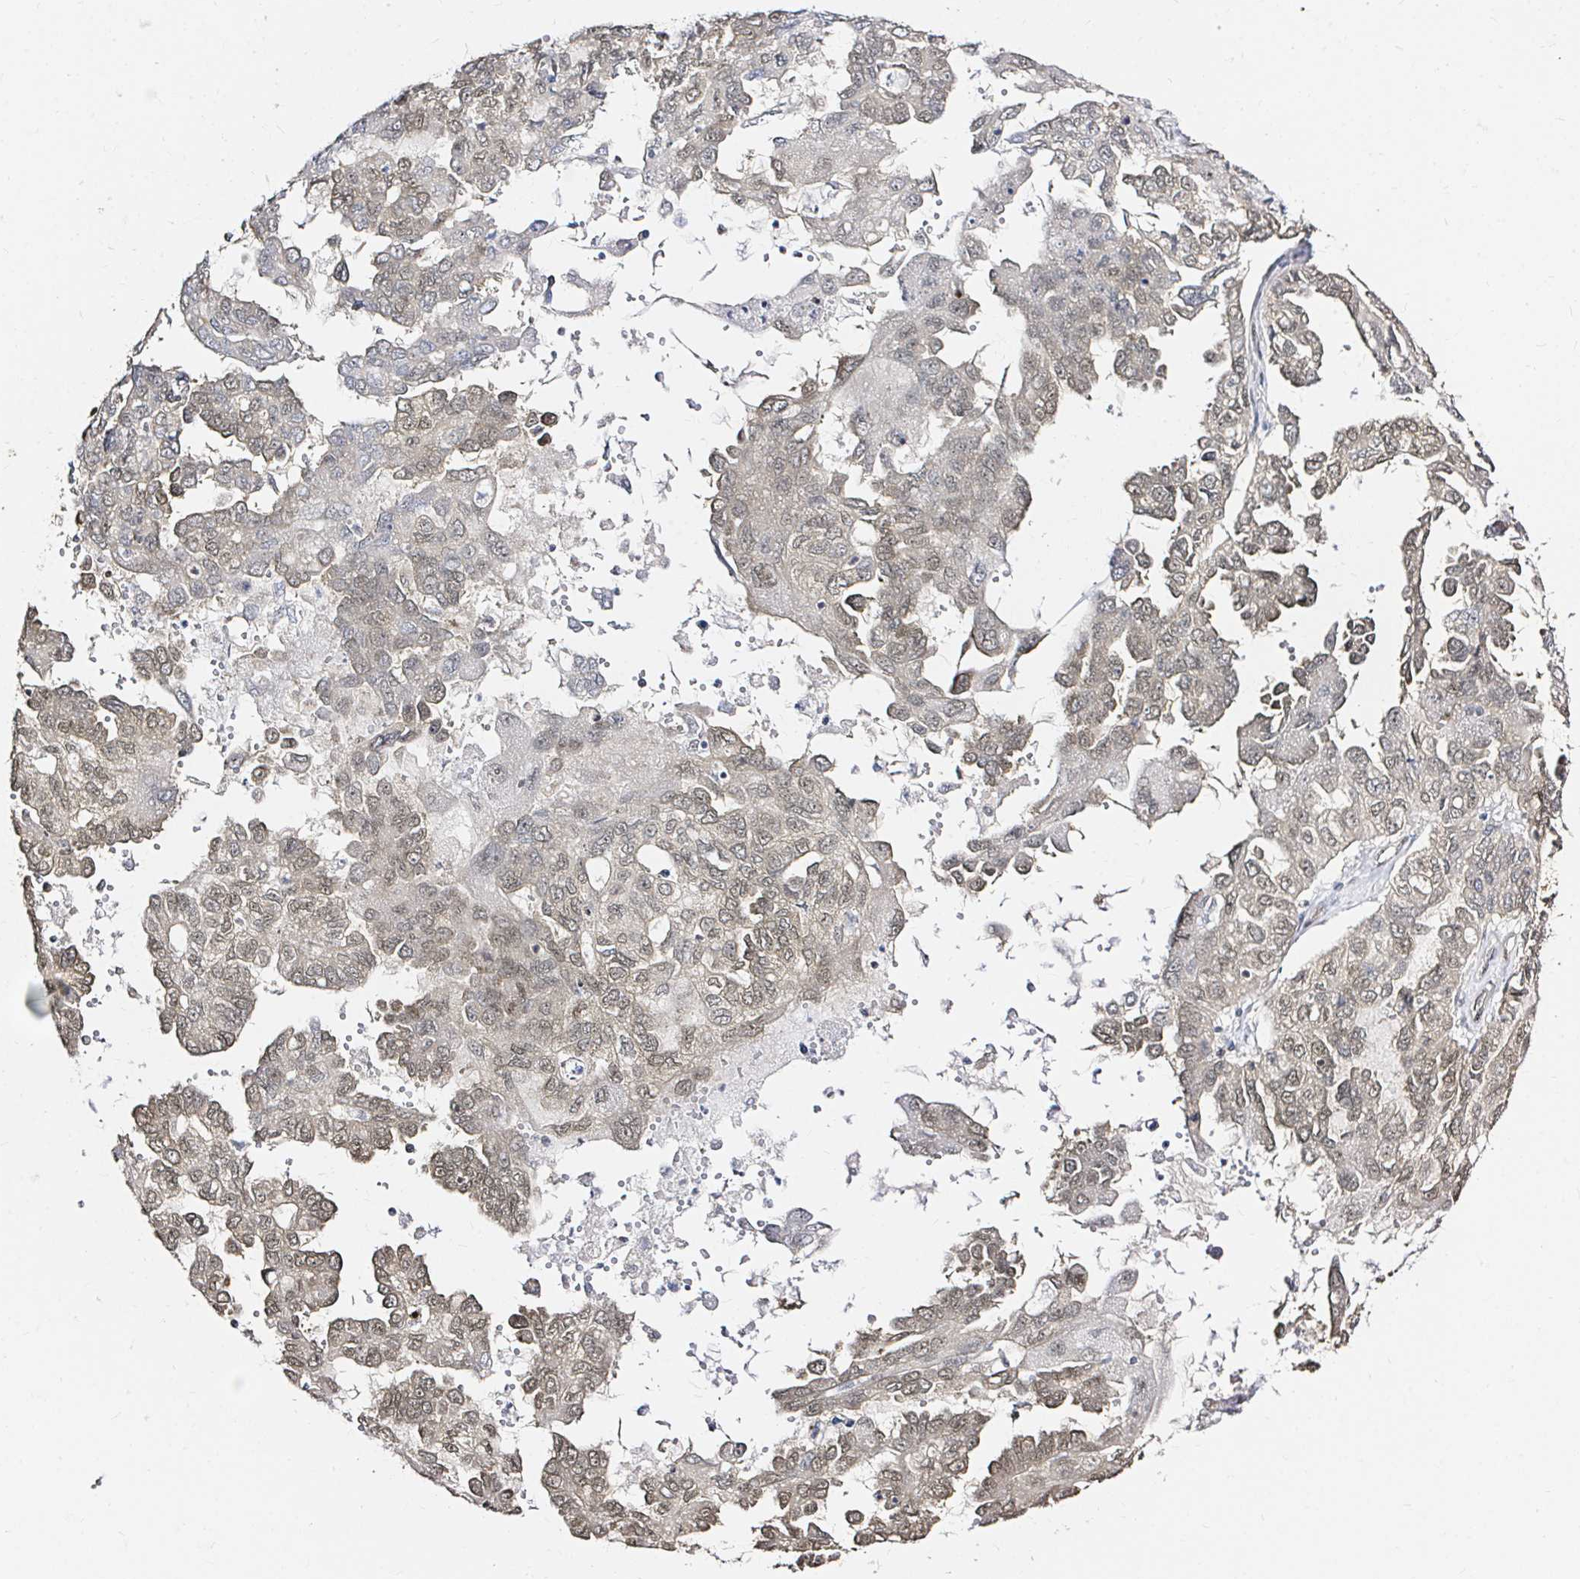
{"staining": {"intensity": "weak", "quantity": ">75%", "location": "cytoplasmic/membranous,nuclear"}, "tissue": "ovarian cancer", "cell_type": "Tumor cells", "image_type": "cancer", "snomed": [{"axis": "morphology", "description": "Cystadenocarcinoma, serous, NOS"}, {"axis": "topography", "description": "Ovary"}], "caption": "Weak cytoplasmic/membranous and nuclear staining is appreciated in about >75% of tumor cells in ovarian cancer. (Brightfield microscopy of DAB IHC at high magnification).", "gene": "SNRPC", "patient": {"sex": "female", "age": 53}}